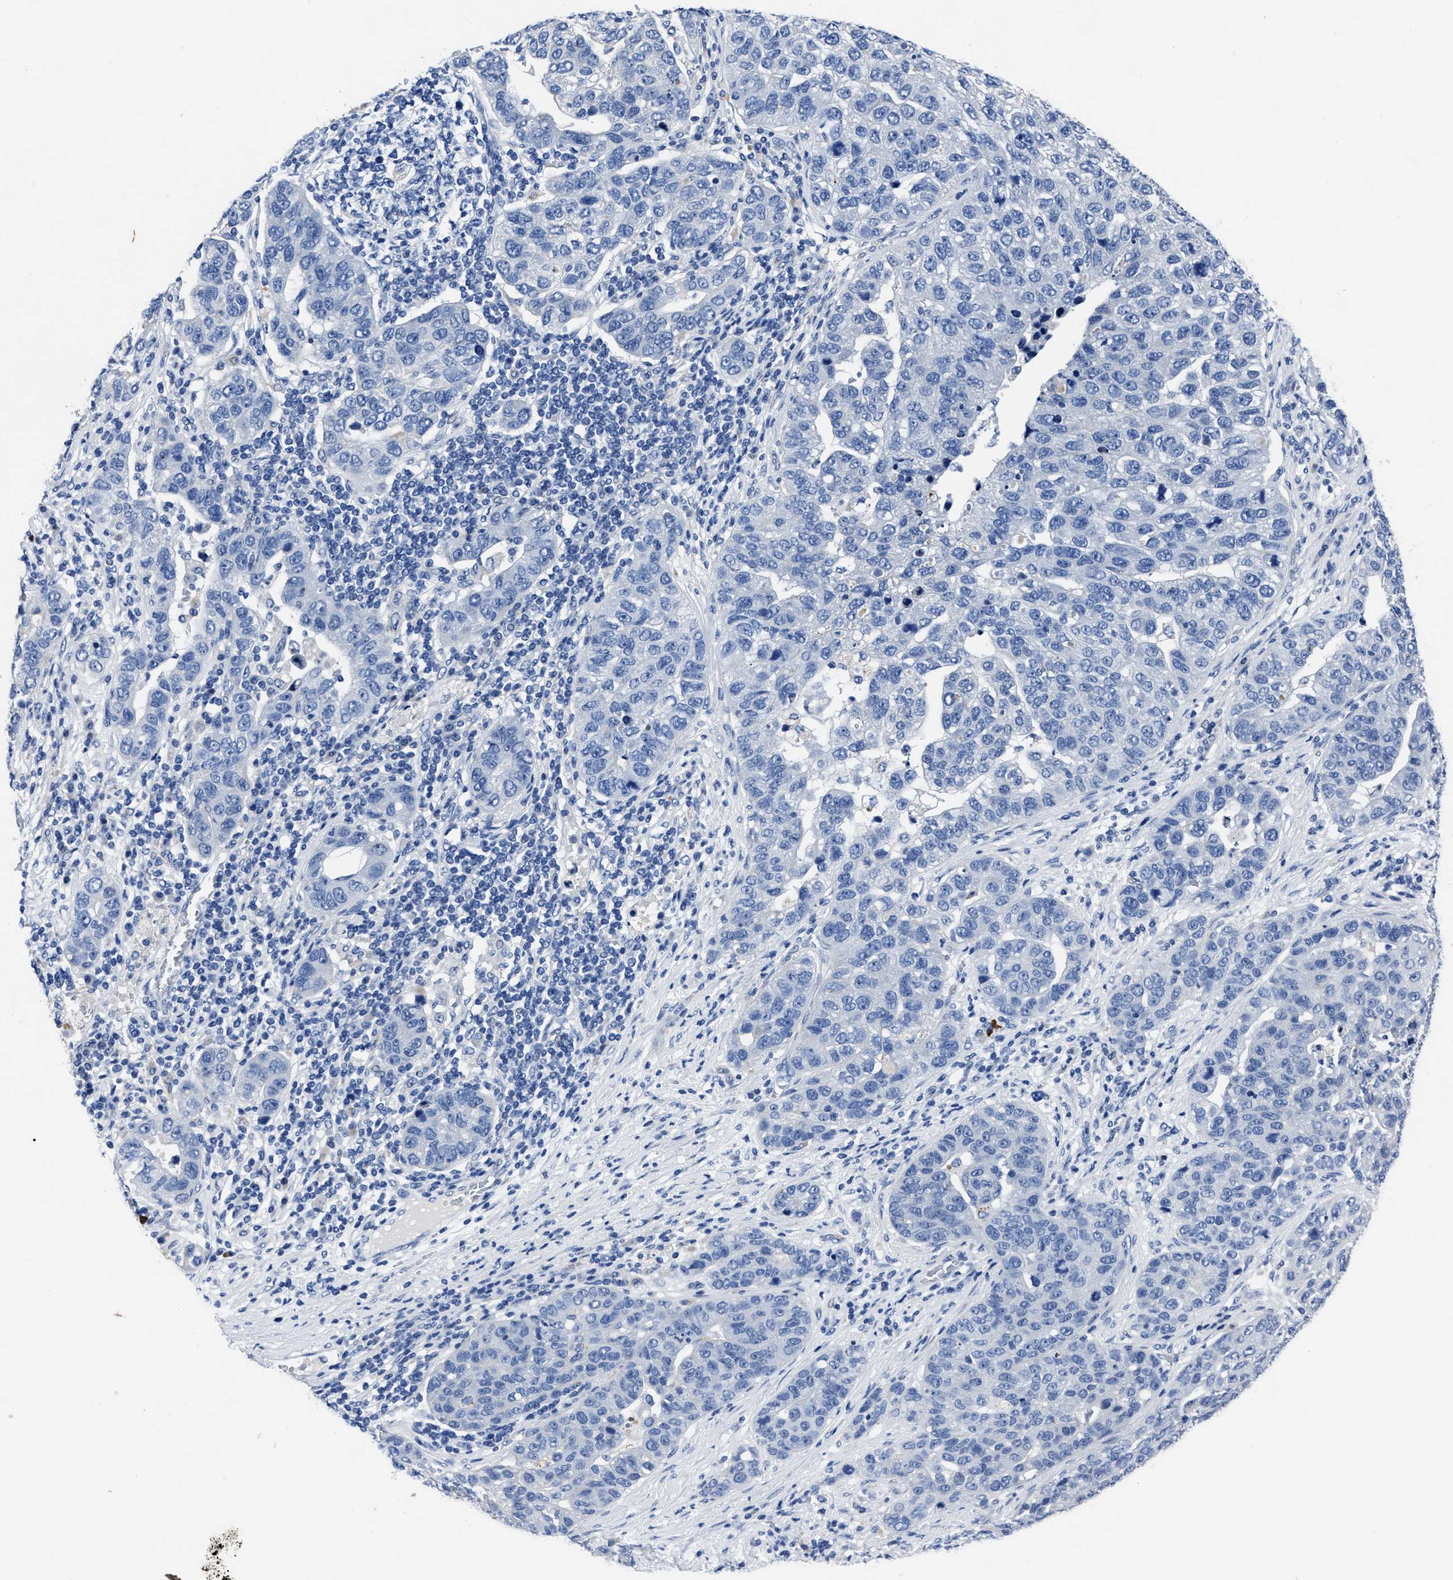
{"staining": {"intensity": "negative", "quantity": "none", "location": "none"}, "tissue": "pancreatic cancer", "cell_type": "Tumor cells", "image_type": "cancer", "snomed": [{"axis": "morphology", "description": "Adenocarcinoma, NOS"}, {"axis": "topography", "description": "Pancreas"}], "caption": "The photomicrograph displays no significant staining in tumor cells of pancreatic cancer.", "gene": "MOV10L1", "patient": {"sex": "female", "age": 61}}